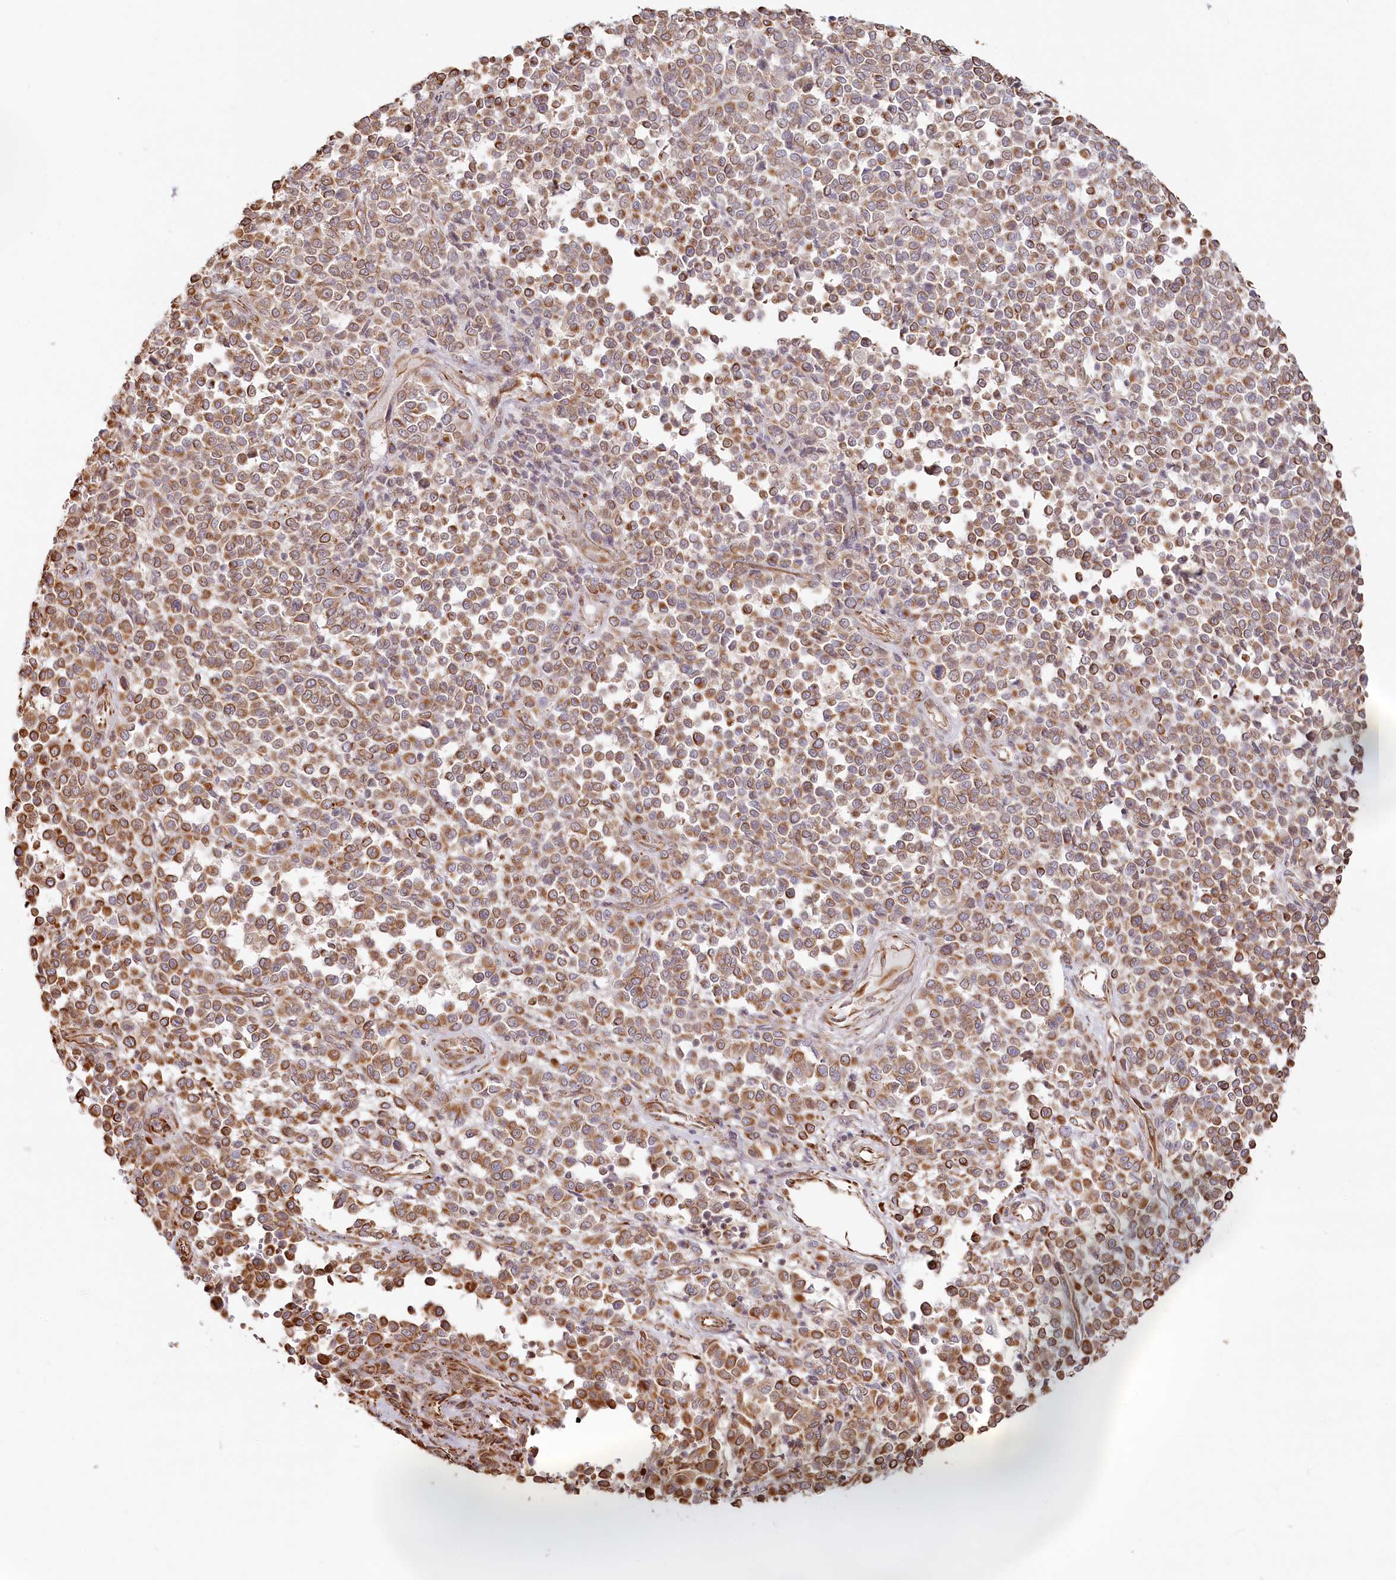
{"staining": {"intensity": "moderate", "quantity": ">75%", "location": "cytoplasmic/membranous"}, "tissue": "melanoma", "cell_type": "Tumor cells", "image_type": "cancer", "snomed": [{"axis": "morphology", "description": "Malignant melanoma, Metastatic site"}, {"axis": "topography", "description": "Pancreas"}], "caption": "Protein staining of melanoma tissue reveals moderate cytoplasmic/membranous positivity in approximately >75% of tumor cells. The staining is performed using DAB brown chromogen to label protein expression. The nuclei are counter-stained blue using hematoxylin.", "gene": "TTC1", "patient": {"sex": "female", "age": 30}}